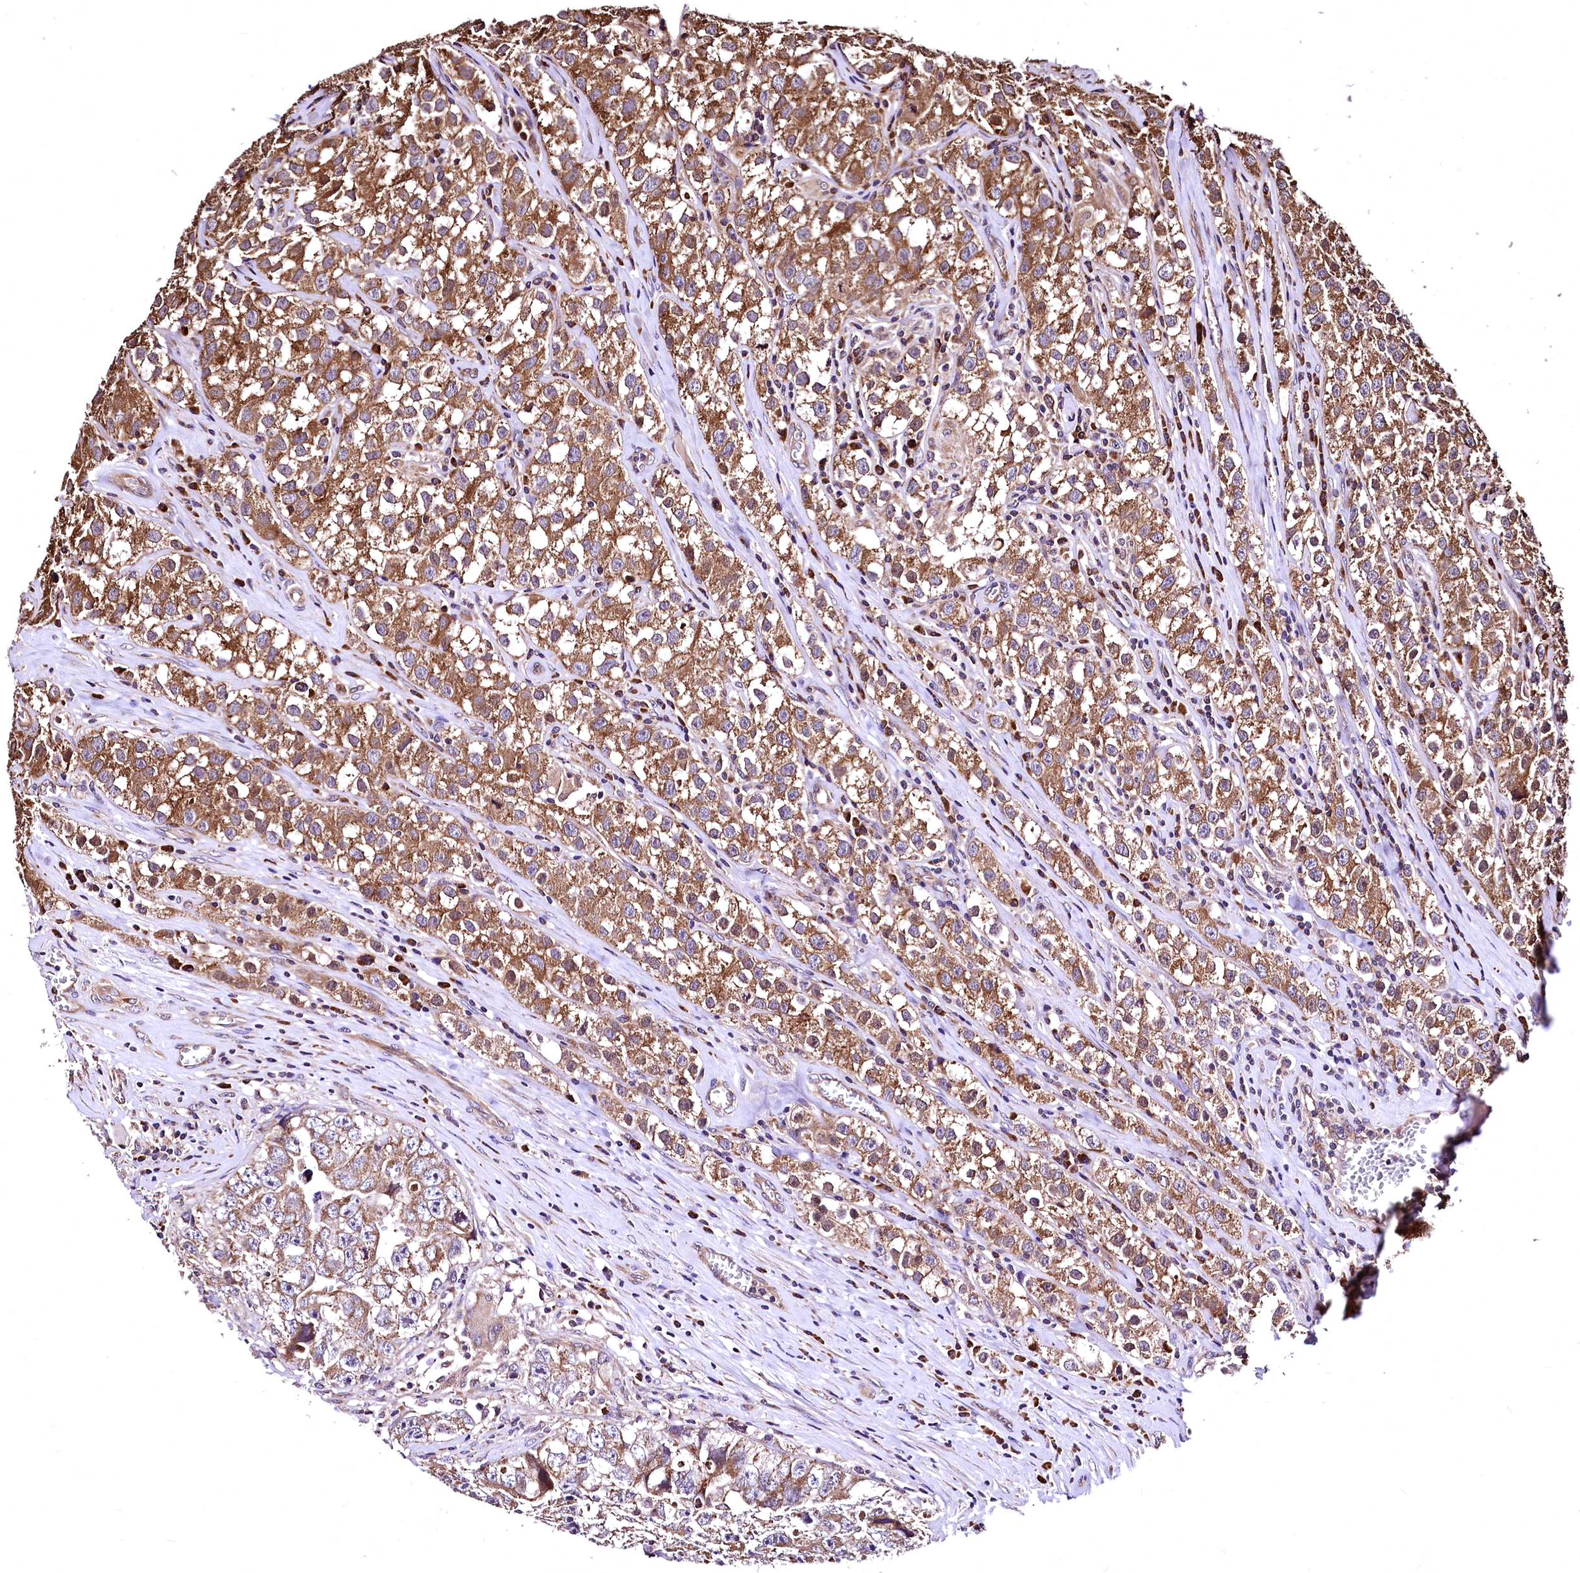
{"staining": {"intensity": "moderate", "quantity": ">75%", "location": "cytoplasmic/membranous"}, "tissue": "testis cancer", "cell_type": "Tumor cells", "image_type": "cancer", "snomed": [{"axis": "morphology", "description": "Seminoma, NOS"}, {"axis": "morphology", "description": "Carcinoma, Embryonal, NOS"}, {"axis": "topography", "description": "Testis"}], "caption": "Protein staining by immunohistochemistry (IHC) reveals moderate cytoplasmic/membranous staining in approximately >75% of tumor cells in testis embryonal carcinoma.", "gene": "LRSAM1", "patient": {"sex": "male", "age": 43}}